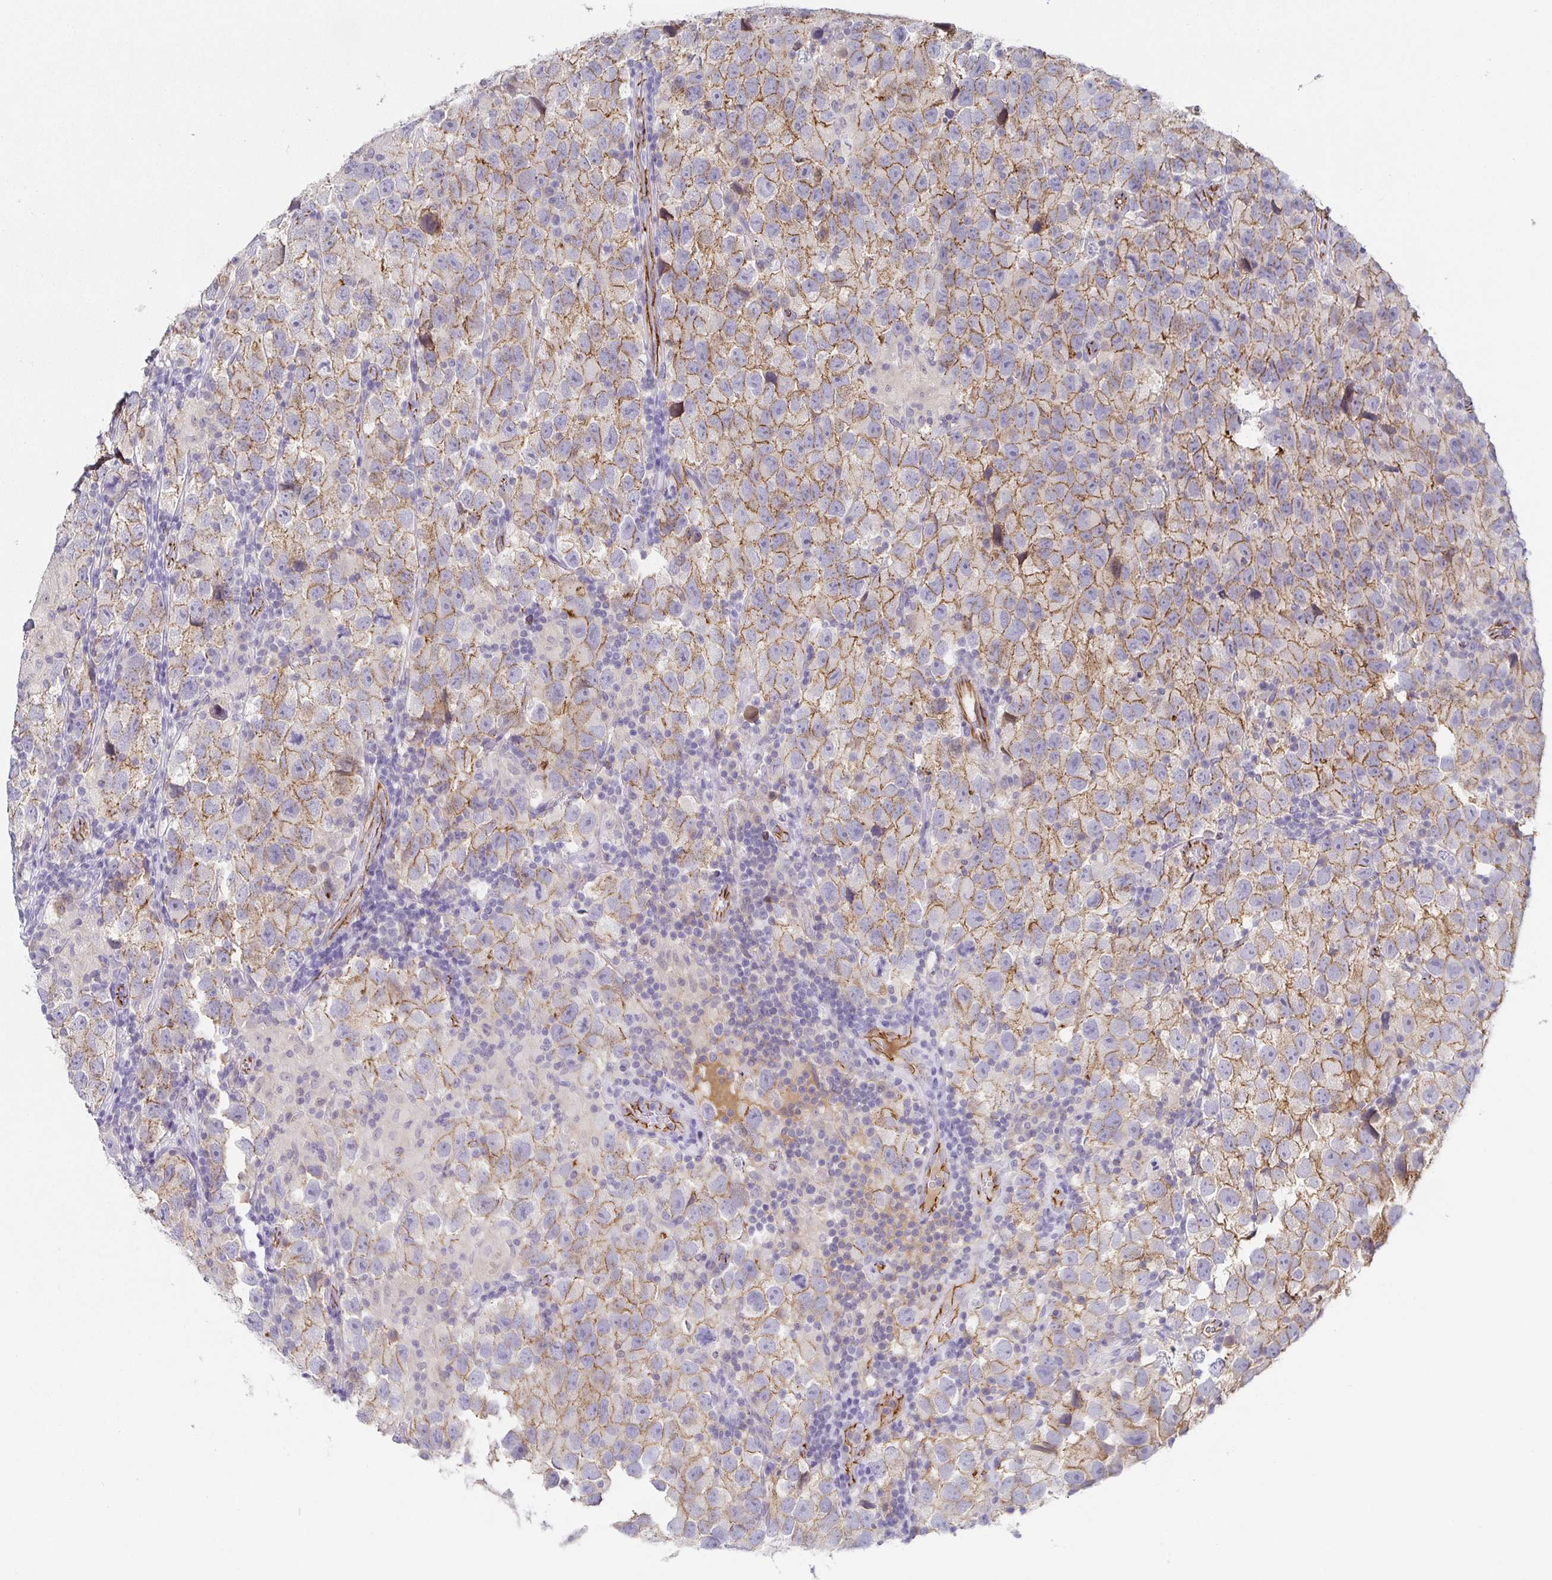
{"staining": {"intensity": "moderate", "quantity": "25%-75%", "location": "cytoplasmic/membranous"}, "tissue": "testis cancer", "cell_type": "Tumor cells", "image_type": "cancer", "snomed": [{"axis": "morphology", "description": "Seminoma, NOS"}, {"axis": "topography", "description": "Testis"}], "caption": "Immunohistochemistry (IHC) (DAB) staining of human testis seminoma displays moderate cytoplasmic/membranous protein expression in about 25%-75% of tumor cells. (Stains: DAB in brown, nuclei in blue, Microscopy: brightfield microscopy at high magnification).", "gene": "PIWIL3", "patient": {"sex": "male", "age": 26}}